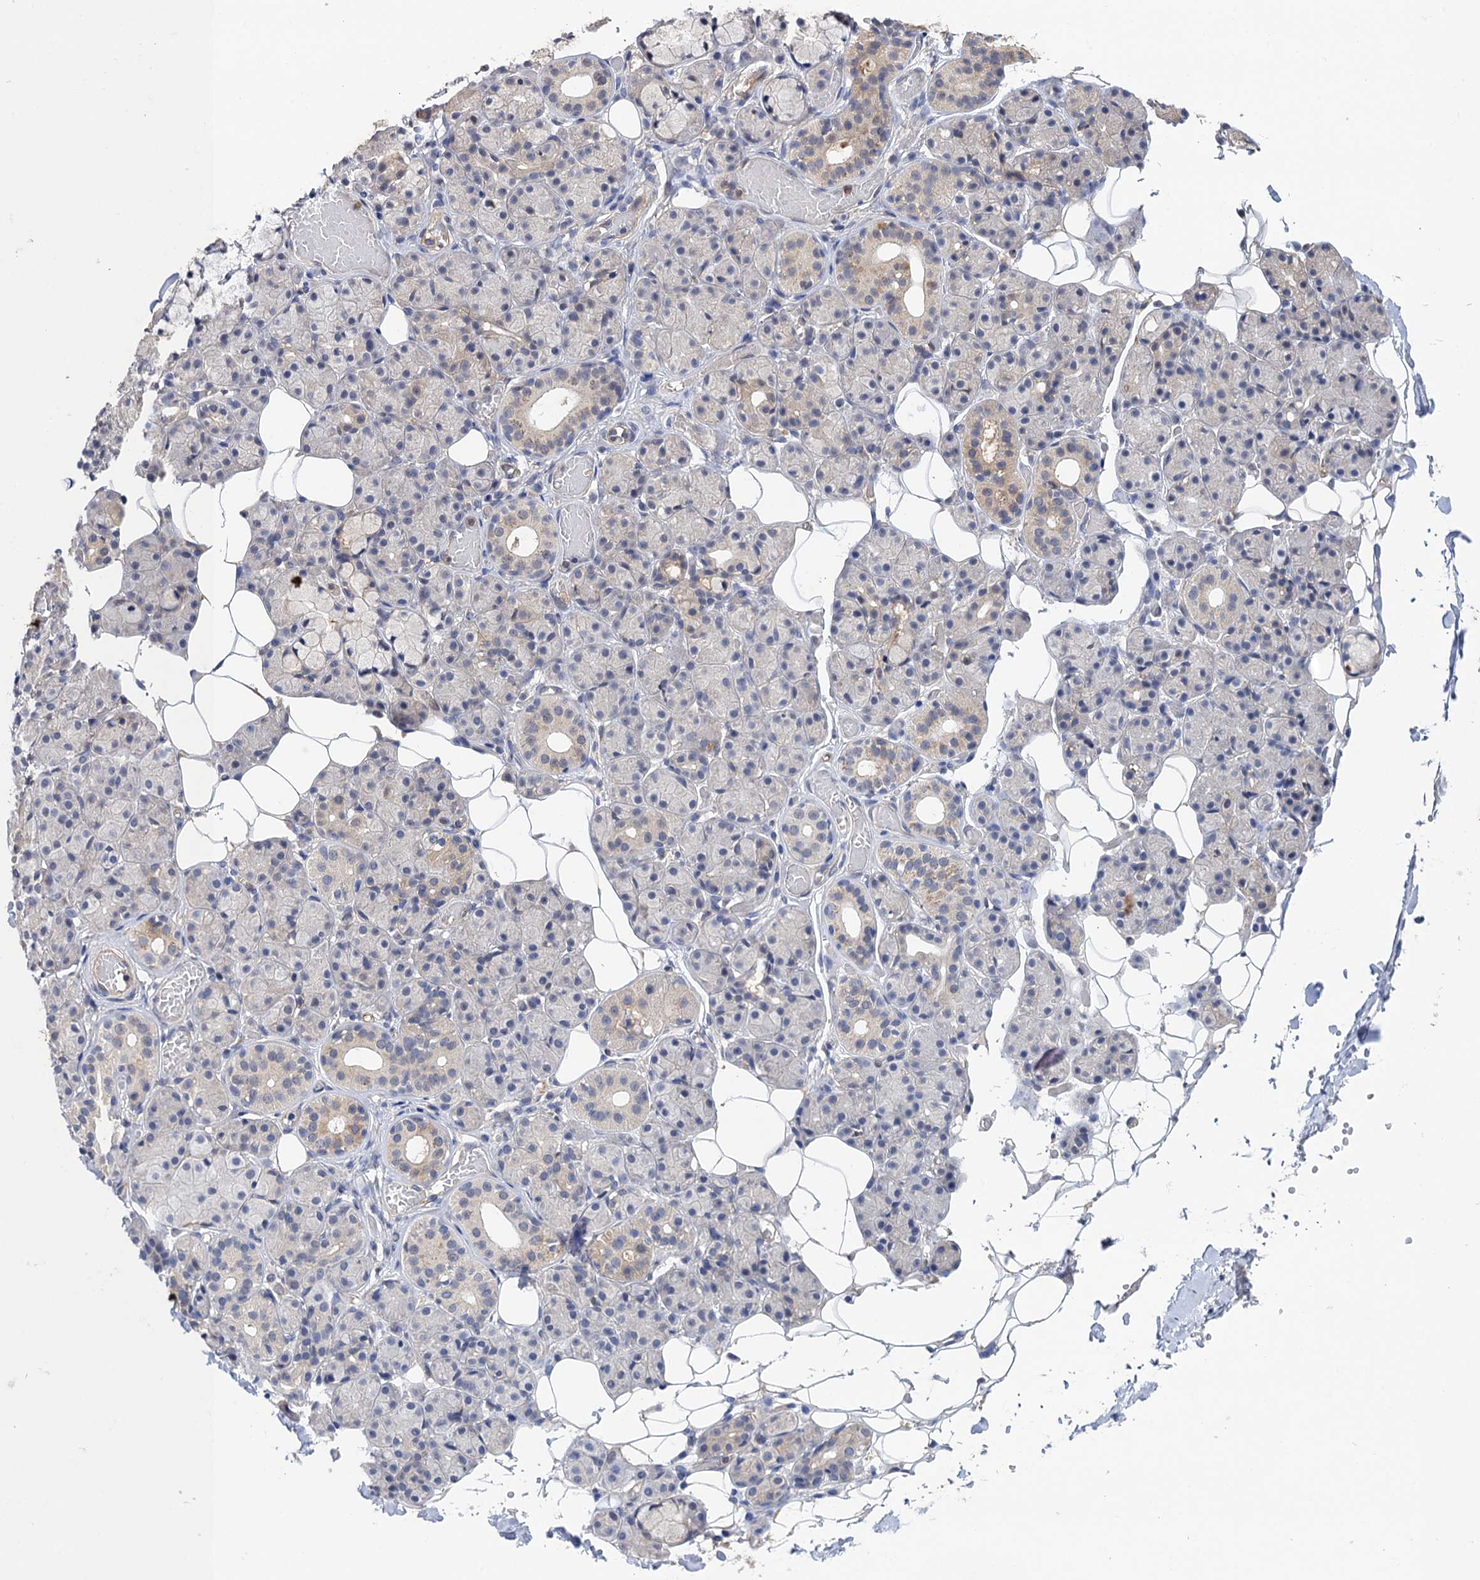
{"staining": {"intensity": "weak", "quantity": "<25%", "location": "cytoplasmic/membranous"}, "tissue": "salivary gland", "cell_type": "Glandular cells", "image_type": "normal", "snomed": [{"axis": "morphology", "description": "Normal tissue, NOS"}, {"axis": "topography", "description": "Salivary gland"}], "caption": "Protein analysis of normal salivary gland demonstrates no significant positivity in glandular cells.", "gene": "NEK8", "patient": {"sex": "male", "age": 63}}